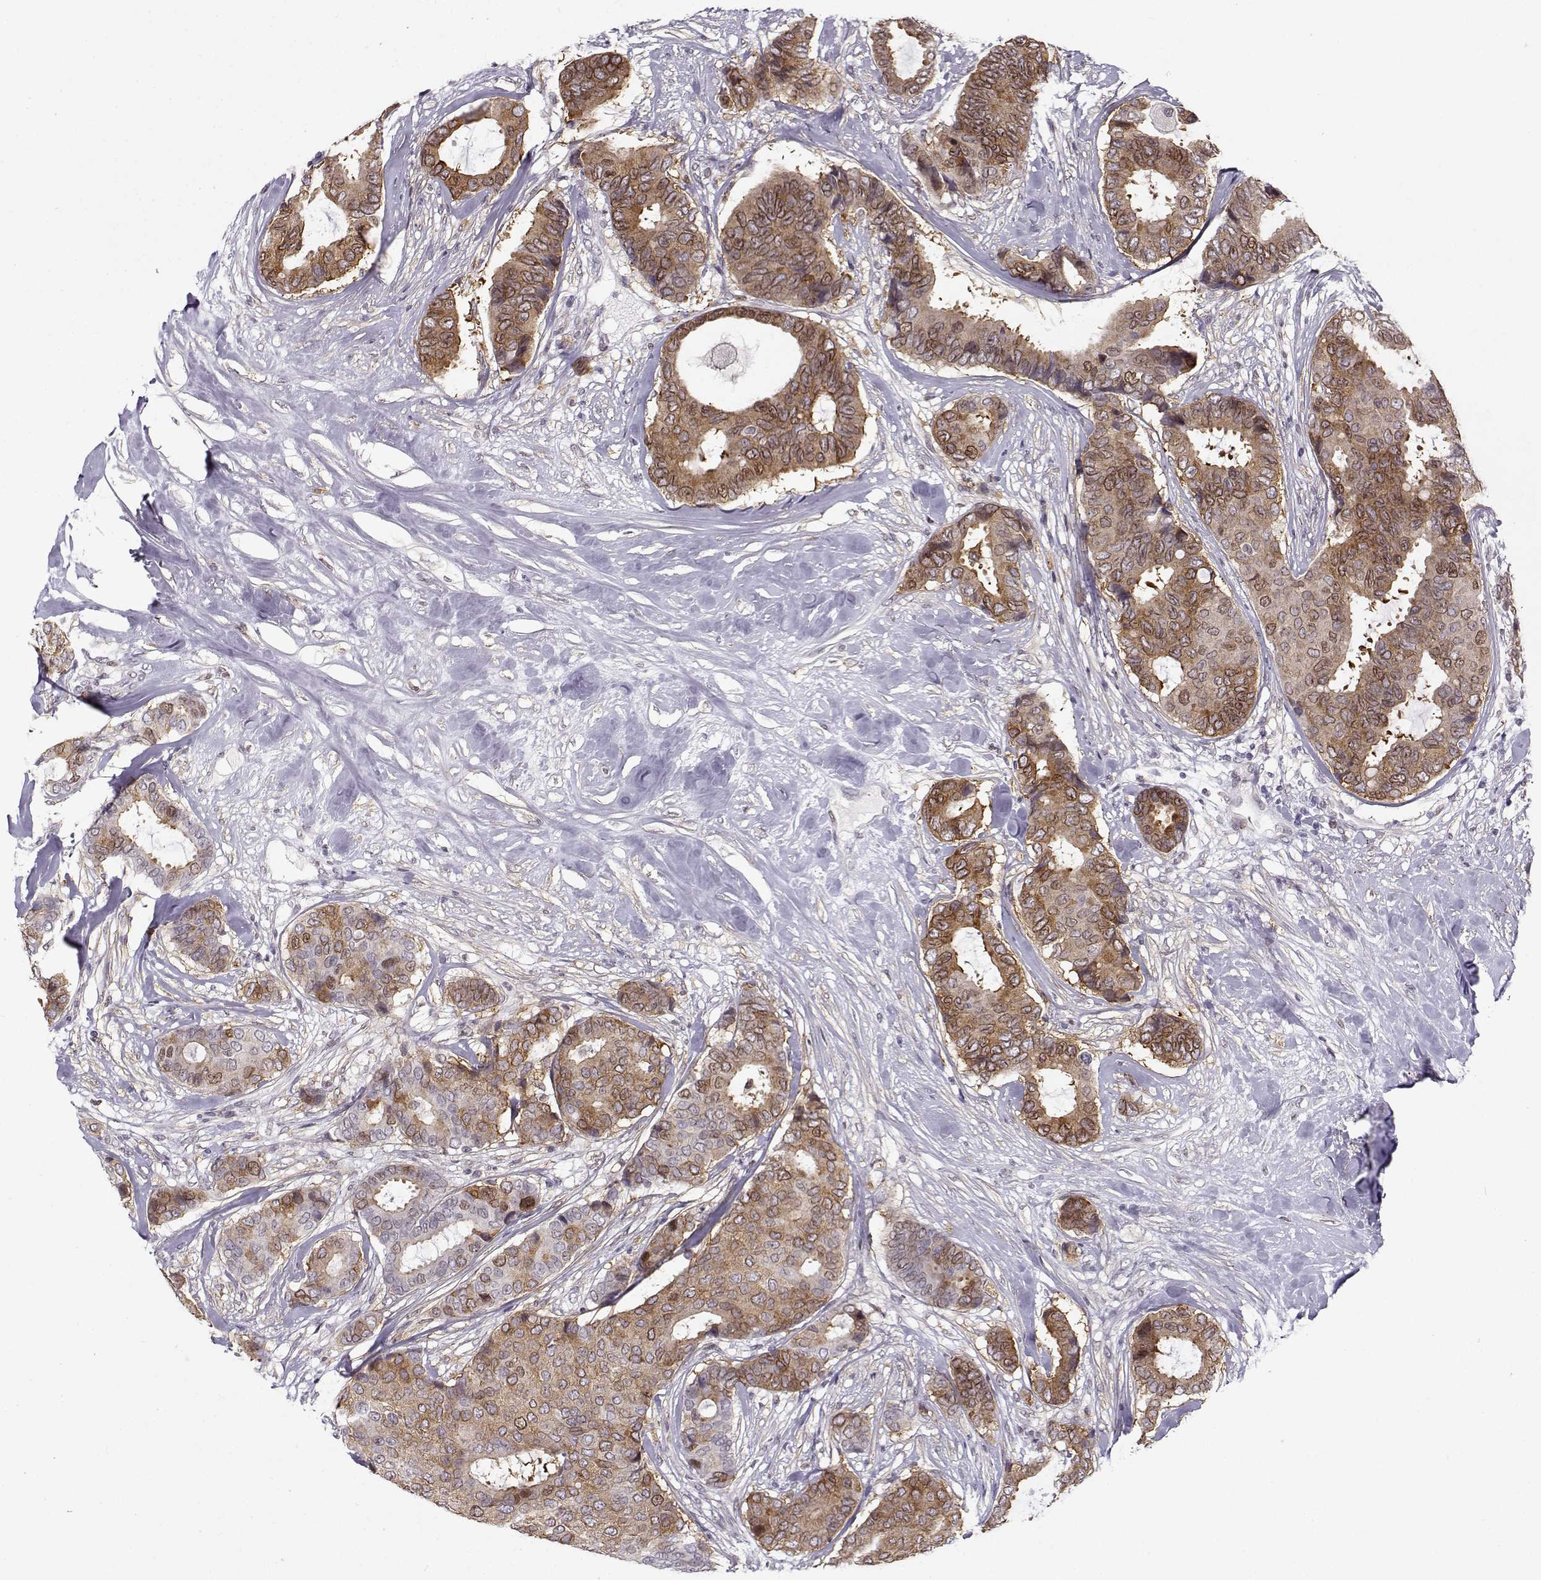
{"staining": {"intensity": "moderate", "quantity": ">75%", "location": "cytoplasmic/membranous"}, "tissue": "breast cancer", "cell_type": "Tumor cells", "image_type": "cancer", "snomed": [{"axis": "morphology", "description": "Duct carcinoma"}, {"axis": "topography", "description": "Breast"}], "caption": "Invasive ductal carcinoma (breast) was stained to show a protein in brown. There is medium levels of moderate cytoplasmic/membranous expression in about >75% of tumor cells.", "gene": "BACH1", "patient": {"sex": "female", "age": 75}}